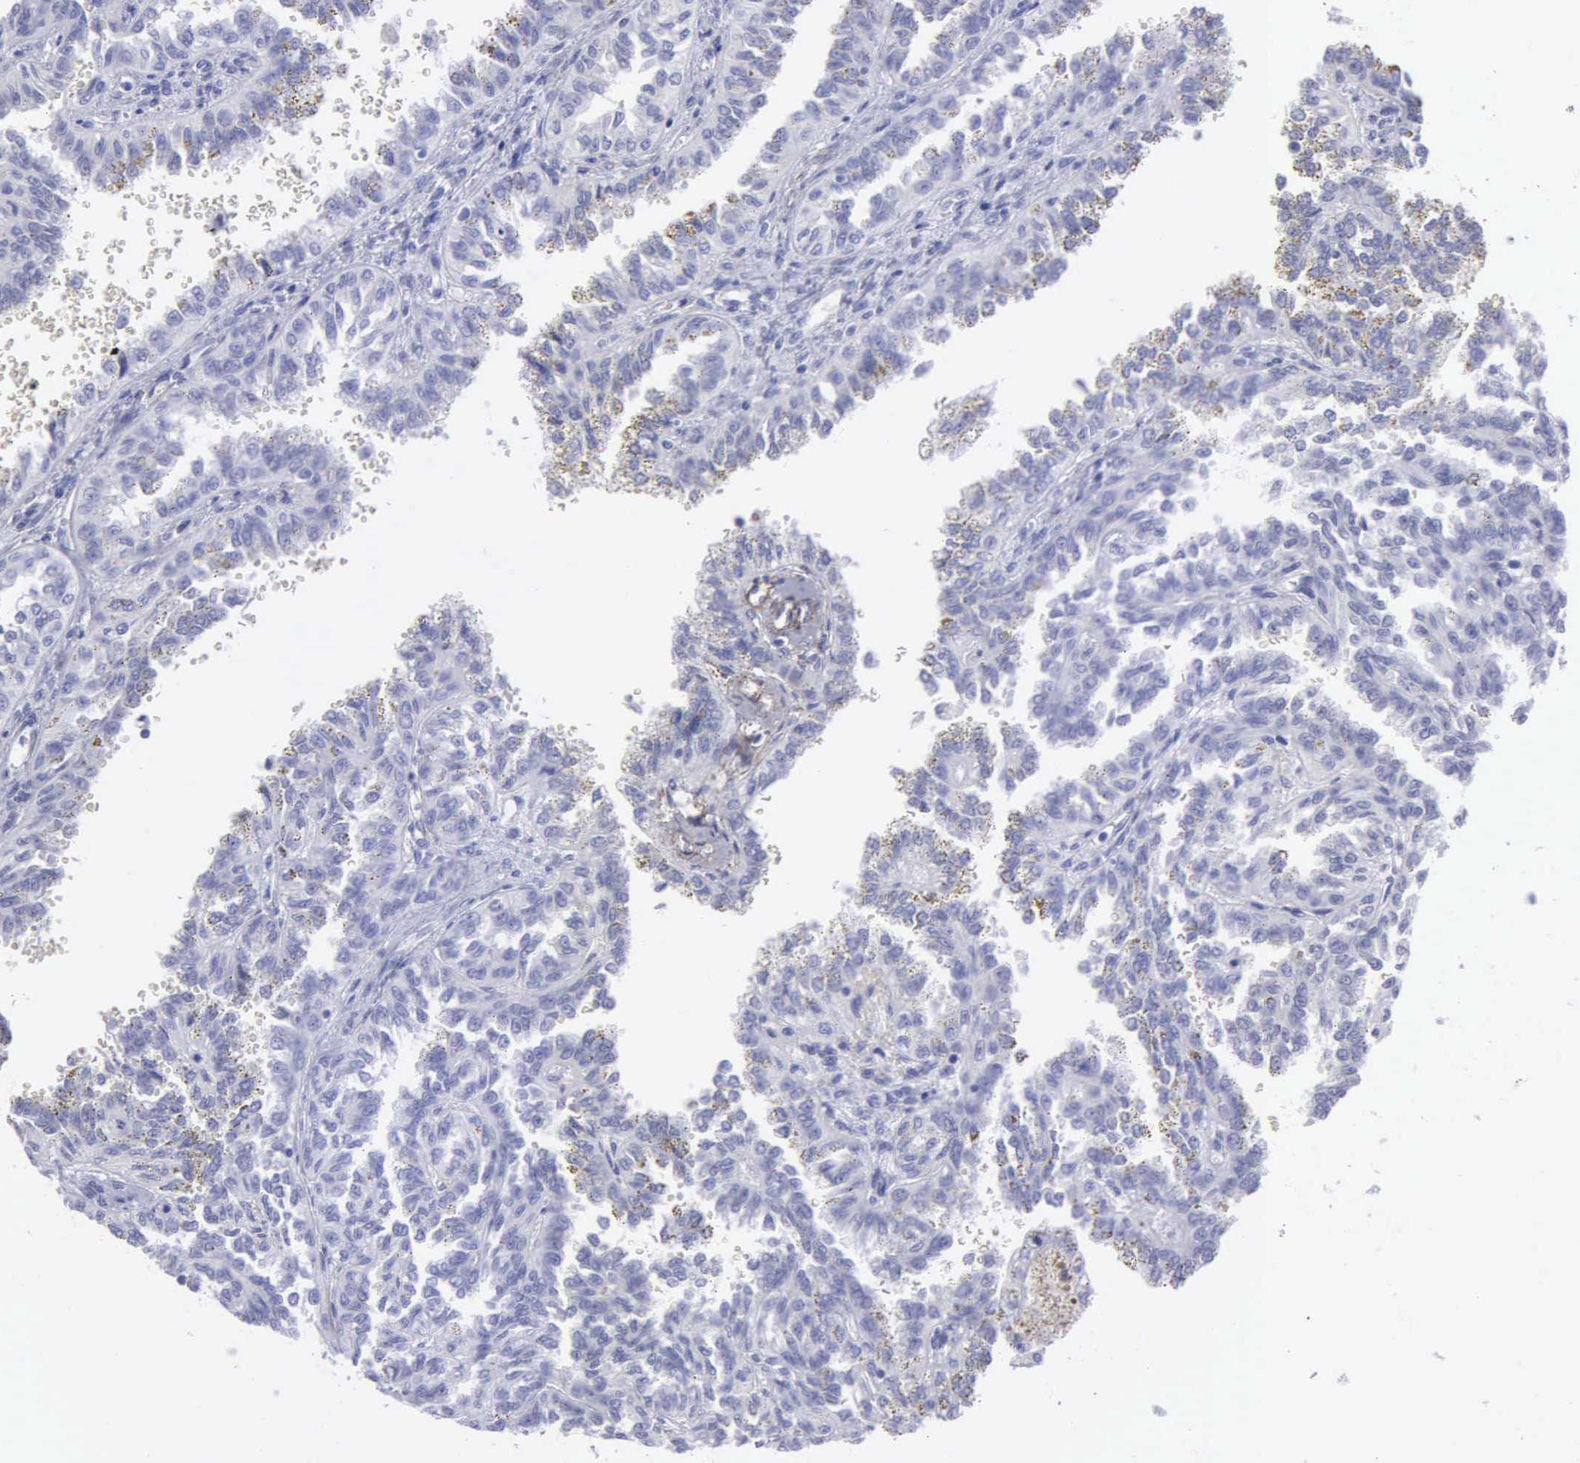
{"staining": {"intensity": "negative", "quantity": "none", "location": "none"}, "tissue": "renal cancer", "cell_type": "Tumor cells", "image_type": "cancer", "snomed": [{"axis": "morphology", "description": "Inflammation, NOS"}, {"axis": "morphology", "description": "Adenocarcinoma, NOS"}, {"axis": "topography", "description": "Kidney"}], "caption": "High magnification brightfield microscopy of adenocarcinoma (renal) stained with DAB (brown) and counterstained with hematoxylin (blue): tumor cells show no significant positivity. The staining was performed using DAB (3,3'-diaminobenzidine) to visualize the protein expression in brown, while the nuclei were stained in blue with hematoxylin (Magnification: 20x).", "gene": "FBLN5", "patient": {"sex": "male", "age": 68}}